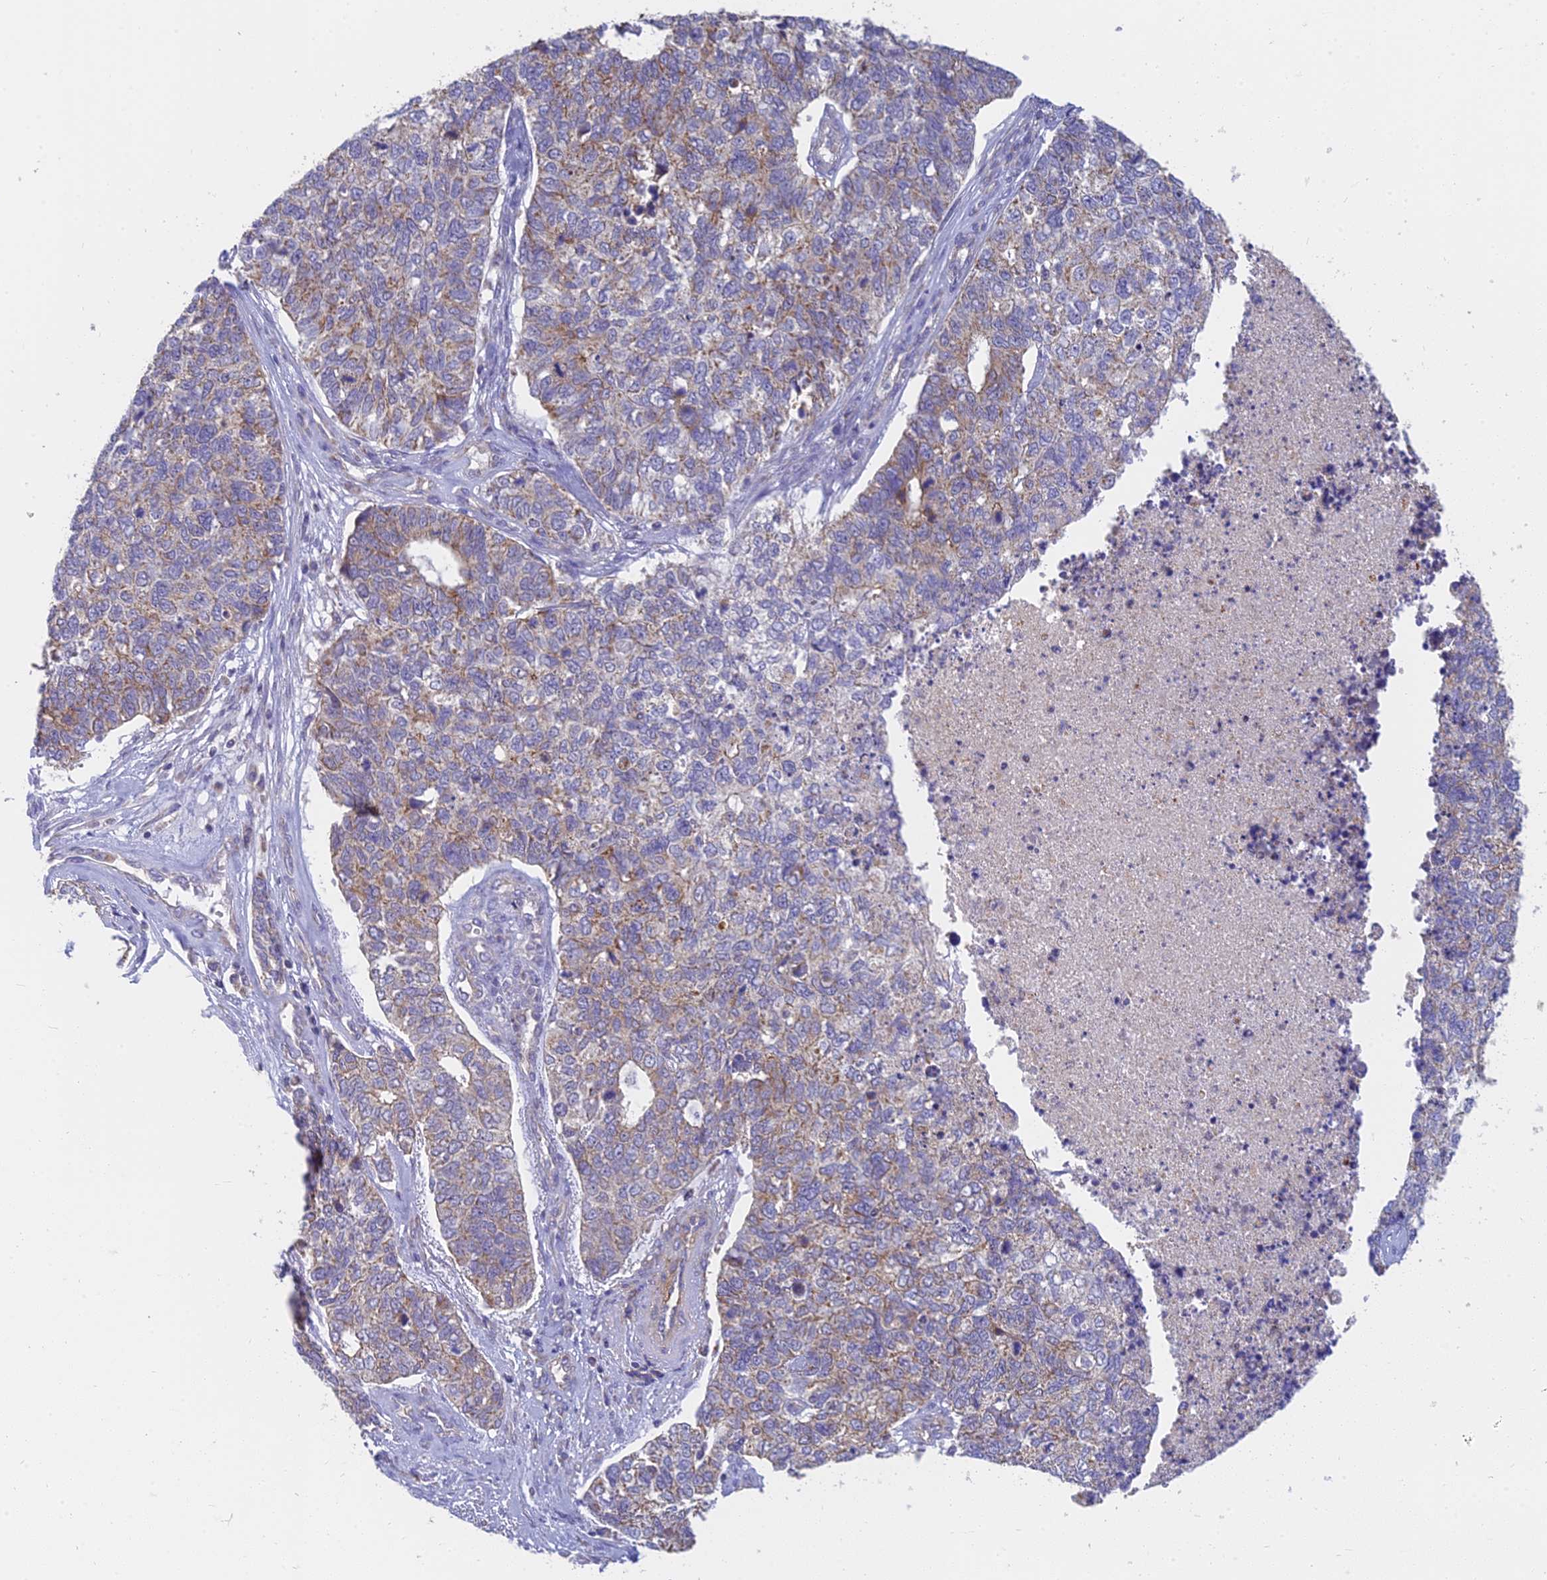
{"staining": {"intensity": "weak", "quantity": "25%-75%", "location": "cytoplasmic/membranous"}, "tissue": "cervical cancer", "cell_type": "Tumor cells", "image_type": "cancer", "snomed": [{"axis": "morphology", "description": "Squamous cell carcinoma, NOS"}, {"axis": "topography", "description": "Cervix"}], "caption": "Human squamous cell carcinoma (cervical) stained with a protein marker demonstrates weak staining in tumor cells.", "gene": "MRPL15", "patient": {"sex": "female", "age": 63}}